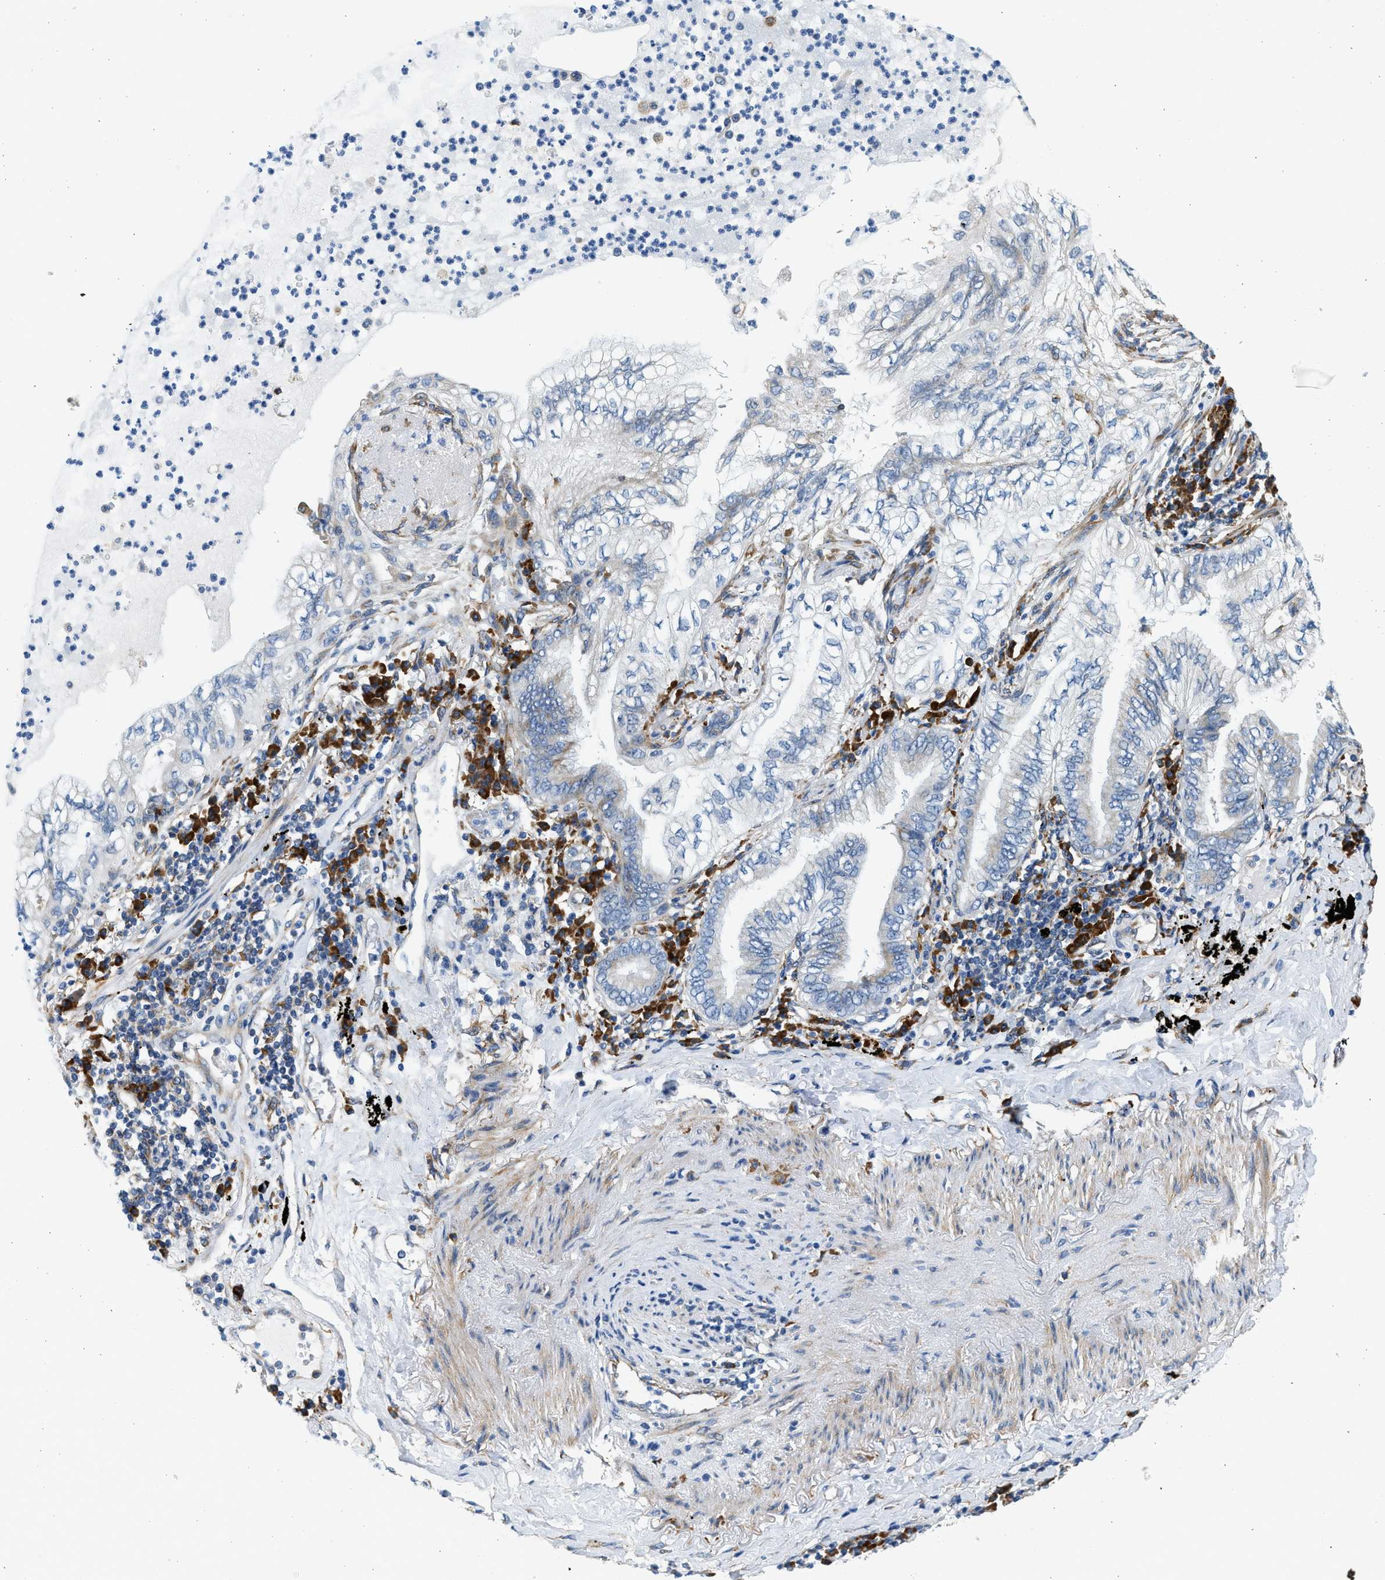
{"staining": {"intensity": "moderate", "quantity": "<25%", "location": "cytoplasmic/membranous"}, "tissue": "lung cancer", "cell_type": "Tumor cells", "image_type": "cancer", "snomed": [{"axis": "morphology", "description": "Normal tissue, NOS"}, {"axis": "morphology", "description": "Adenocarcinoma, NOS"}, {"axis": "topography", "description": "Bronchus"}, {"axis": "topography", "description": "Lung"}], "caption": "The photomicrograph reveals staining of adenocarcinoma (lung), revealing moderate cytoplasmic/membranous protein expression (brown color) within tumor cells.", "gene": "CNTN6", "patient": {"sex": "female", "age": 70}}